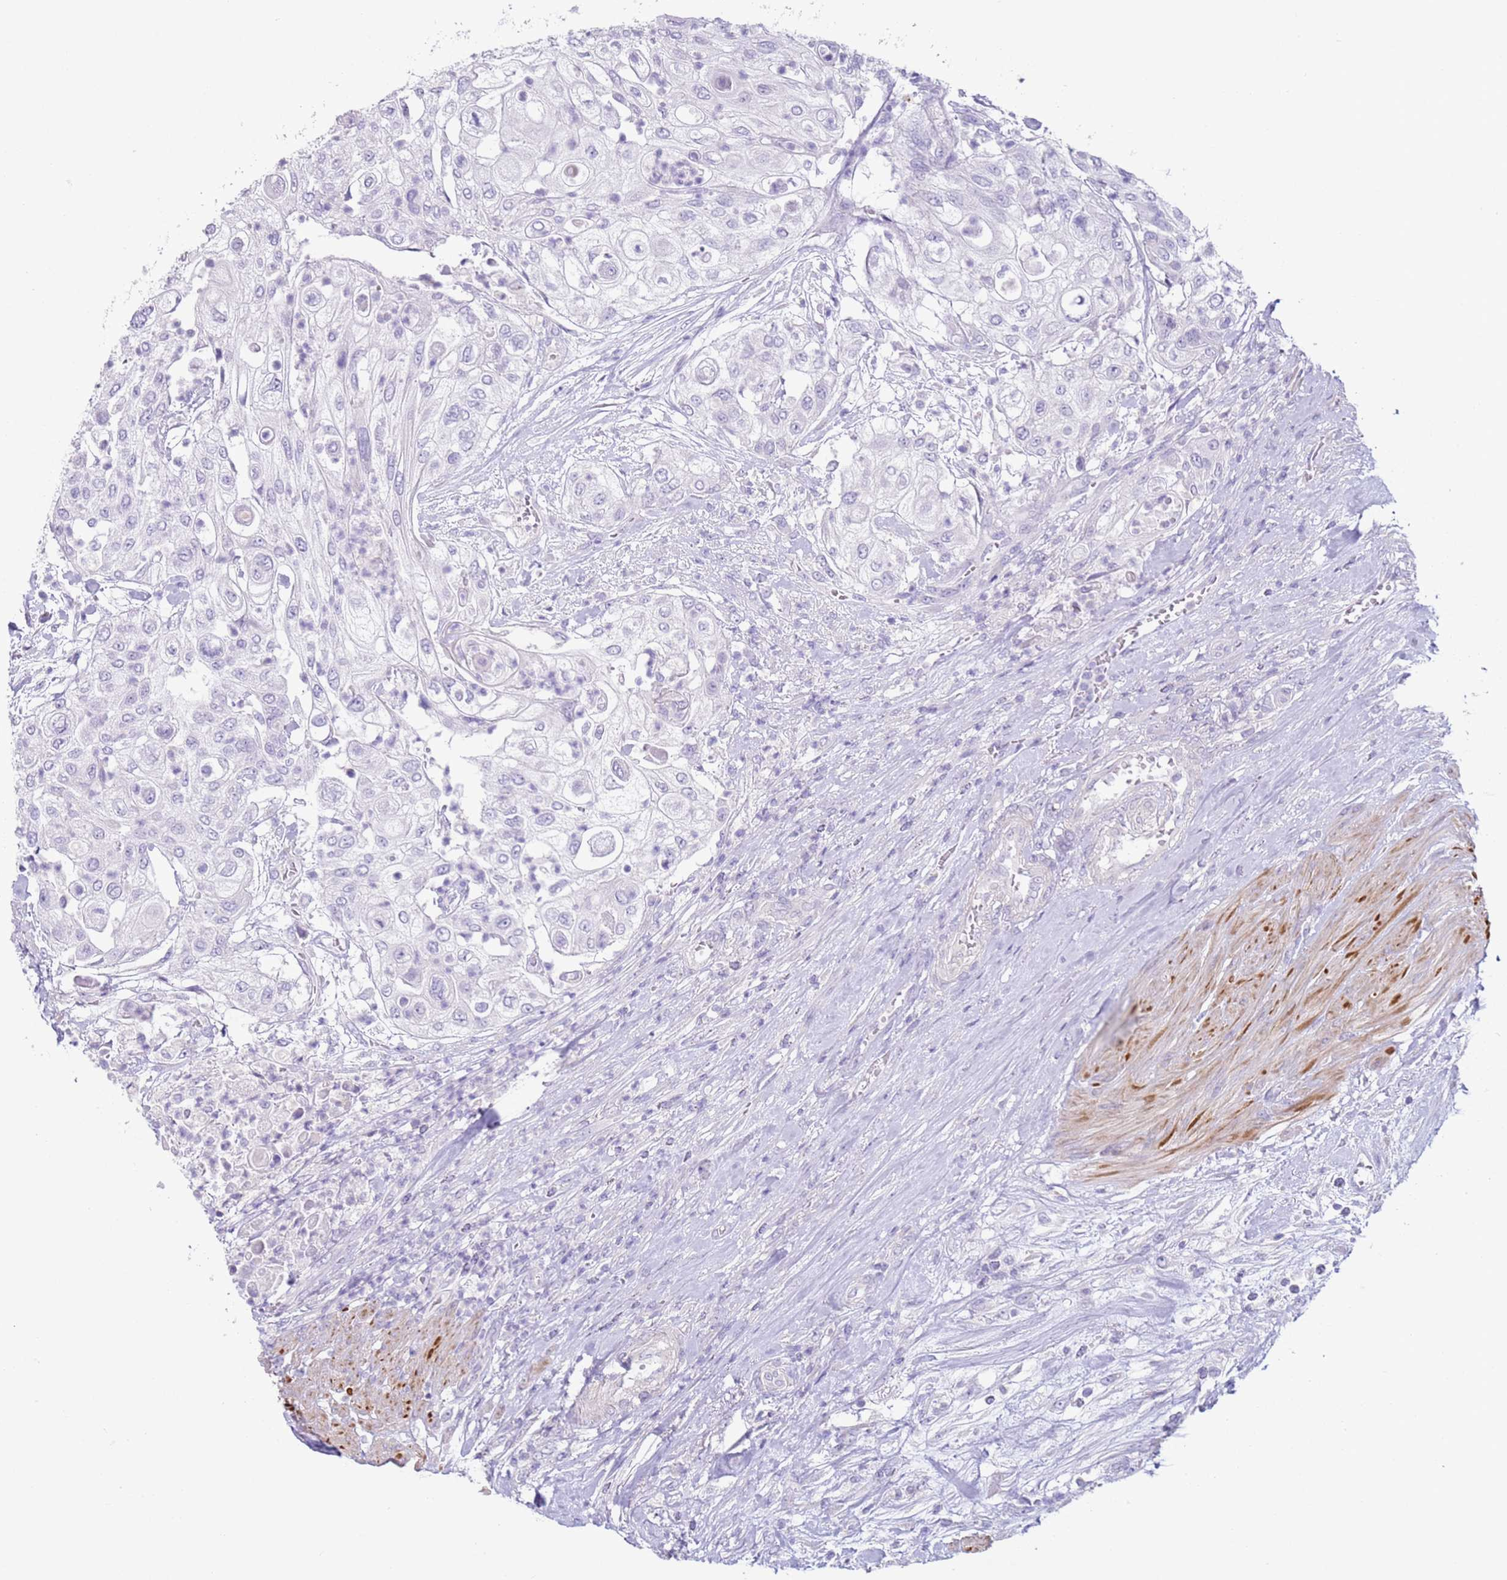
{"staining": {"intensity": "negative", "quantity": "none", "location": "none"}, "tissue": "urothelial cancer", "cell_type": "Tumor cells", "image_type": "cancer", "snomed": [{"axis": "morphology", "description": "Urothelial carcinoma, High grade"}, {"axis": "topography", "description": "Urinary bladder"}], "caption": "Micrograph shows no protein expression in tumor cells of high-grade urothelial carcinoma tissue. (Brightfield microscopy of DAB (3,3'-diaminobenzidine) immunohistochemistry (IHC) at high magnification).", "gene": "NPAP1", "patient": {"sex": "female", "age": 79}}